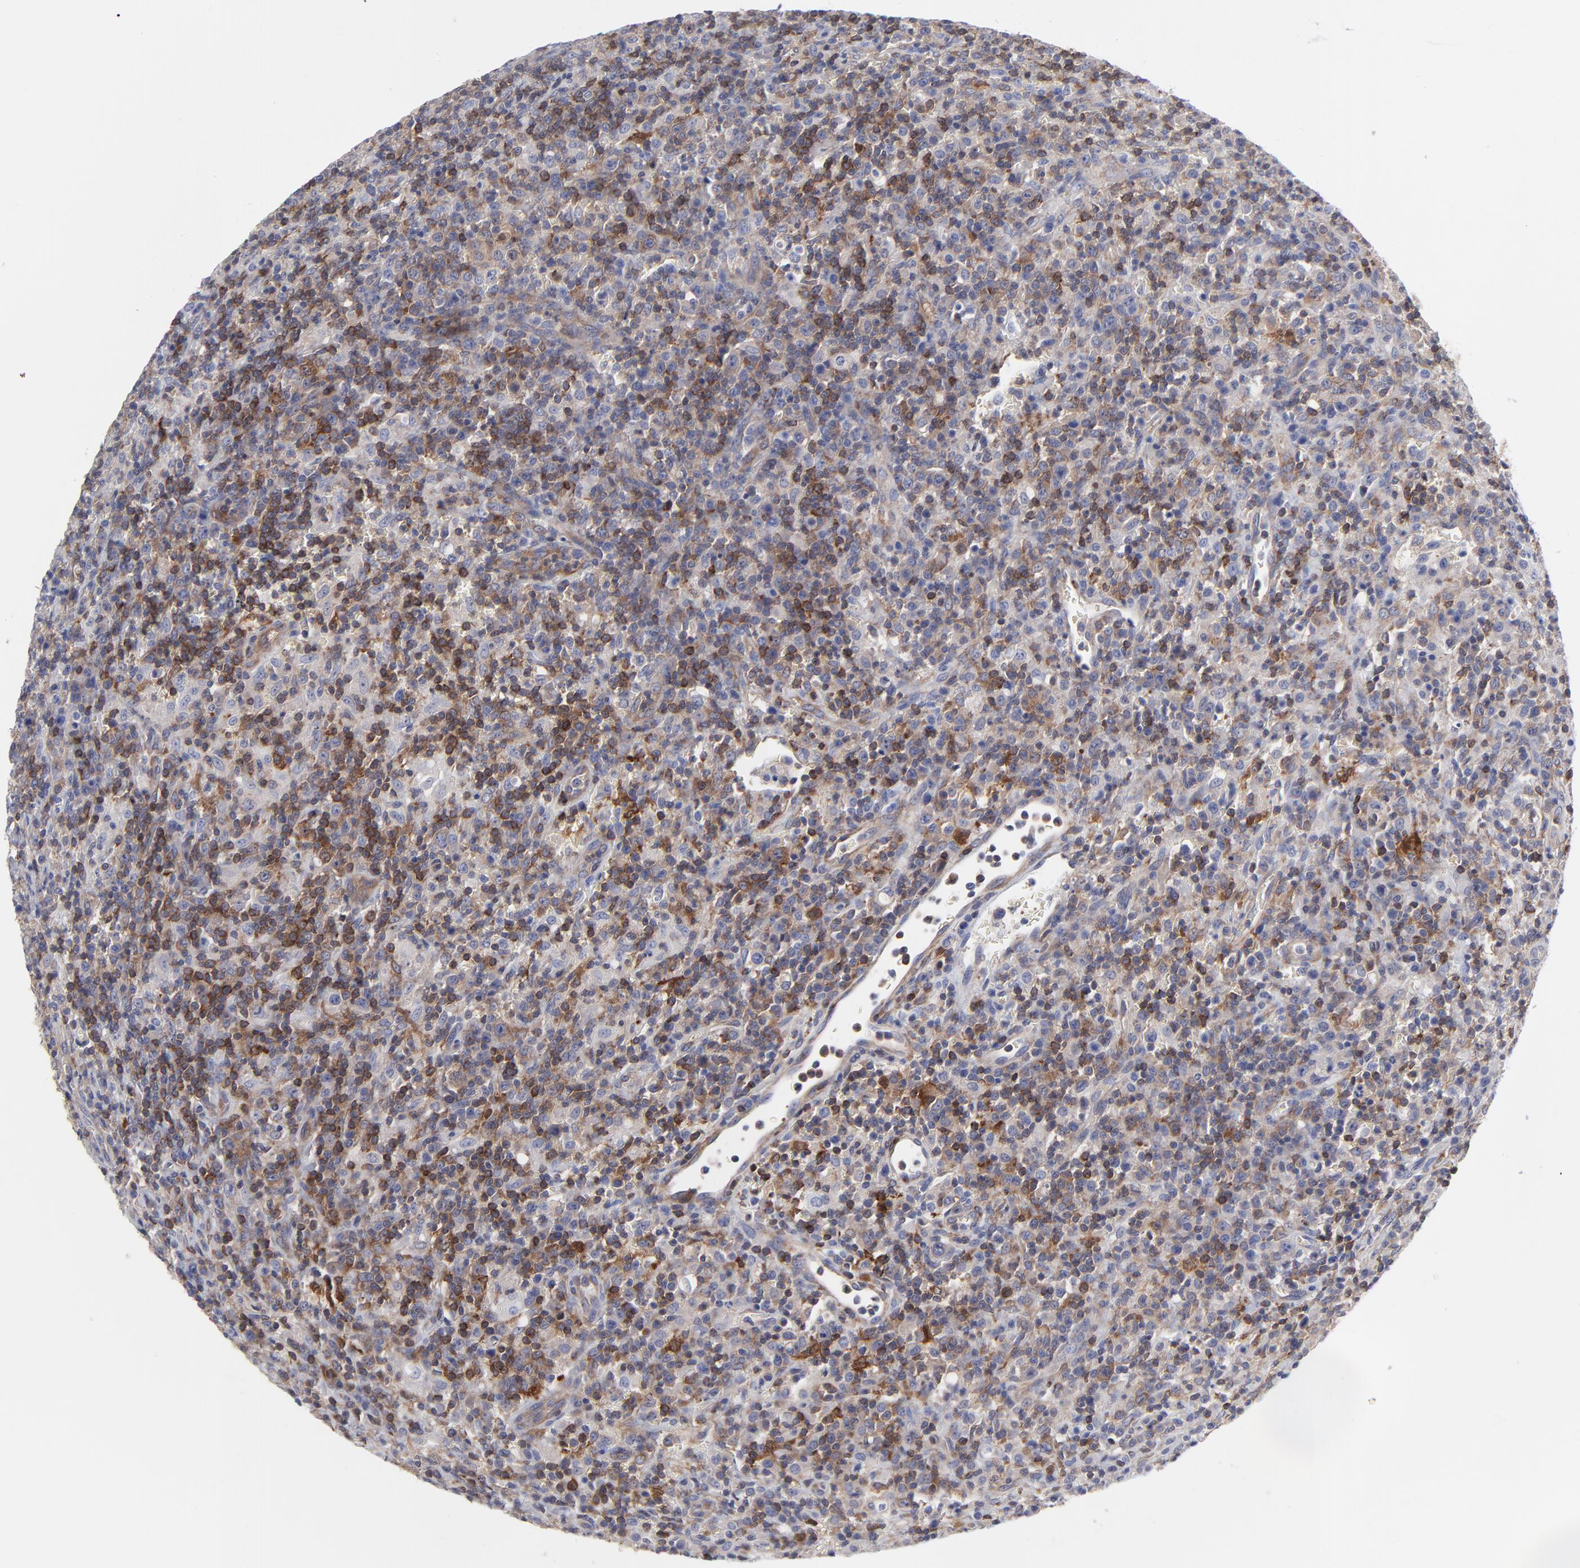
{"staining": {"intensity": "moderate", "quantity": "<25%", "location": "cytoplasmic/membranous"}, "tissue": "lymphoma", "cell_type": "Tumor cells", "image_type": "cancer", "snomed": [{"axis": "morphology", "description": "Hodgkin's disease, NOS"}, {"axis": "topography", "description": "Lymph node"}], "caption": "High-power microscopy captured an IHC image of lymphoma, revealing moderate cytoplasmic/membranous positivity in approximately <25% of tumor cells.", "gene": "NFKBIA", "patient": {"sex": "male", "age": 65}}